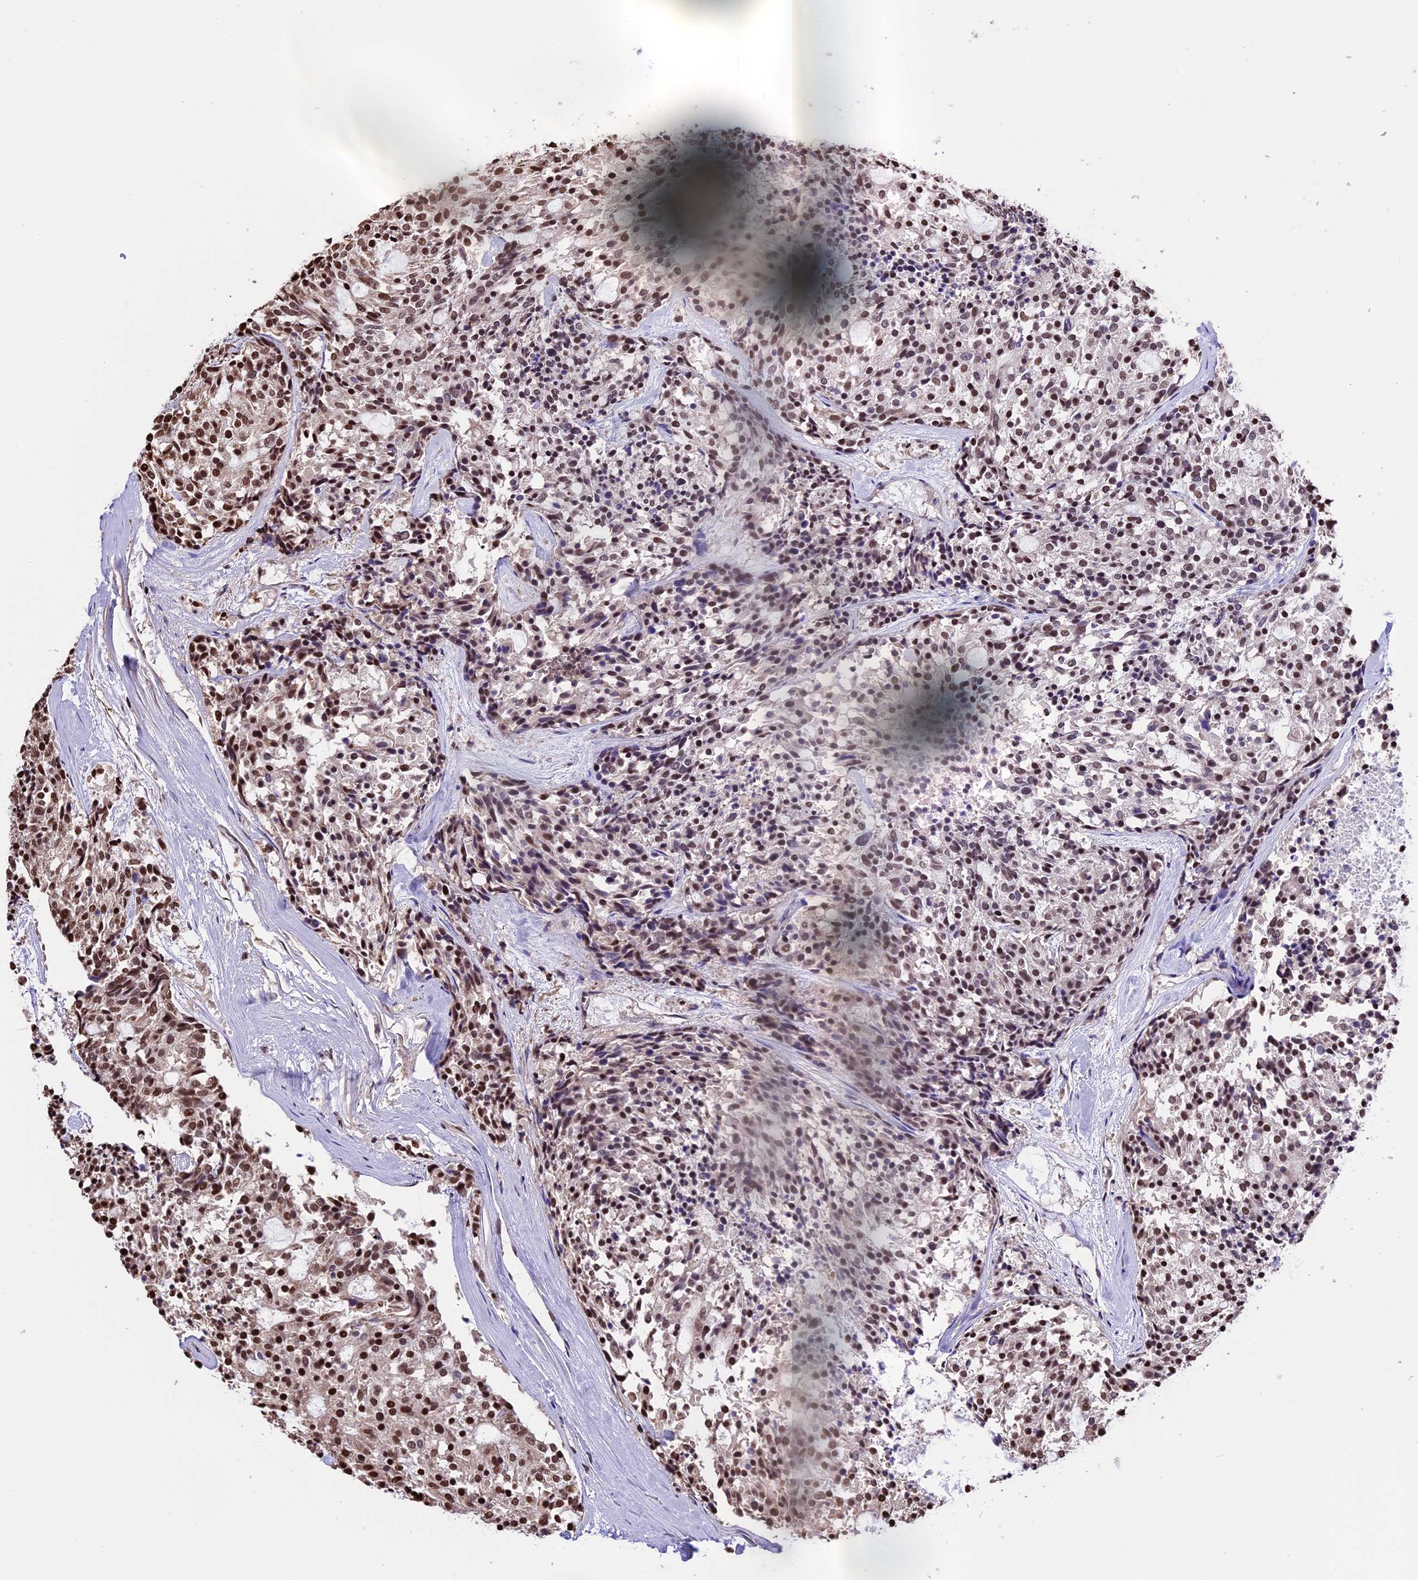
{"staining": {"intensity": "moderate", "quantity": ">75%", "location": "nuclear"}, "tissue": "carcinoid", "cell_type": "Tumor cells", "image_type": "cancer", "snomed": [{"axis": "morphology", "description": "Carcinoid, malignant, NOS"}, {"axis": "topography", "description": "Pancreas"}], "caption": "High-magnification brightfield microscopy of carcinoid stained with DAB (brown) and counterstained with hematoxylin (blue). tumor cells exhibit moderate nuclear expression is appreciated in about>75% of cells.", "gene": "POLR3E", "patient": {"sex": "female", "age": 54}}